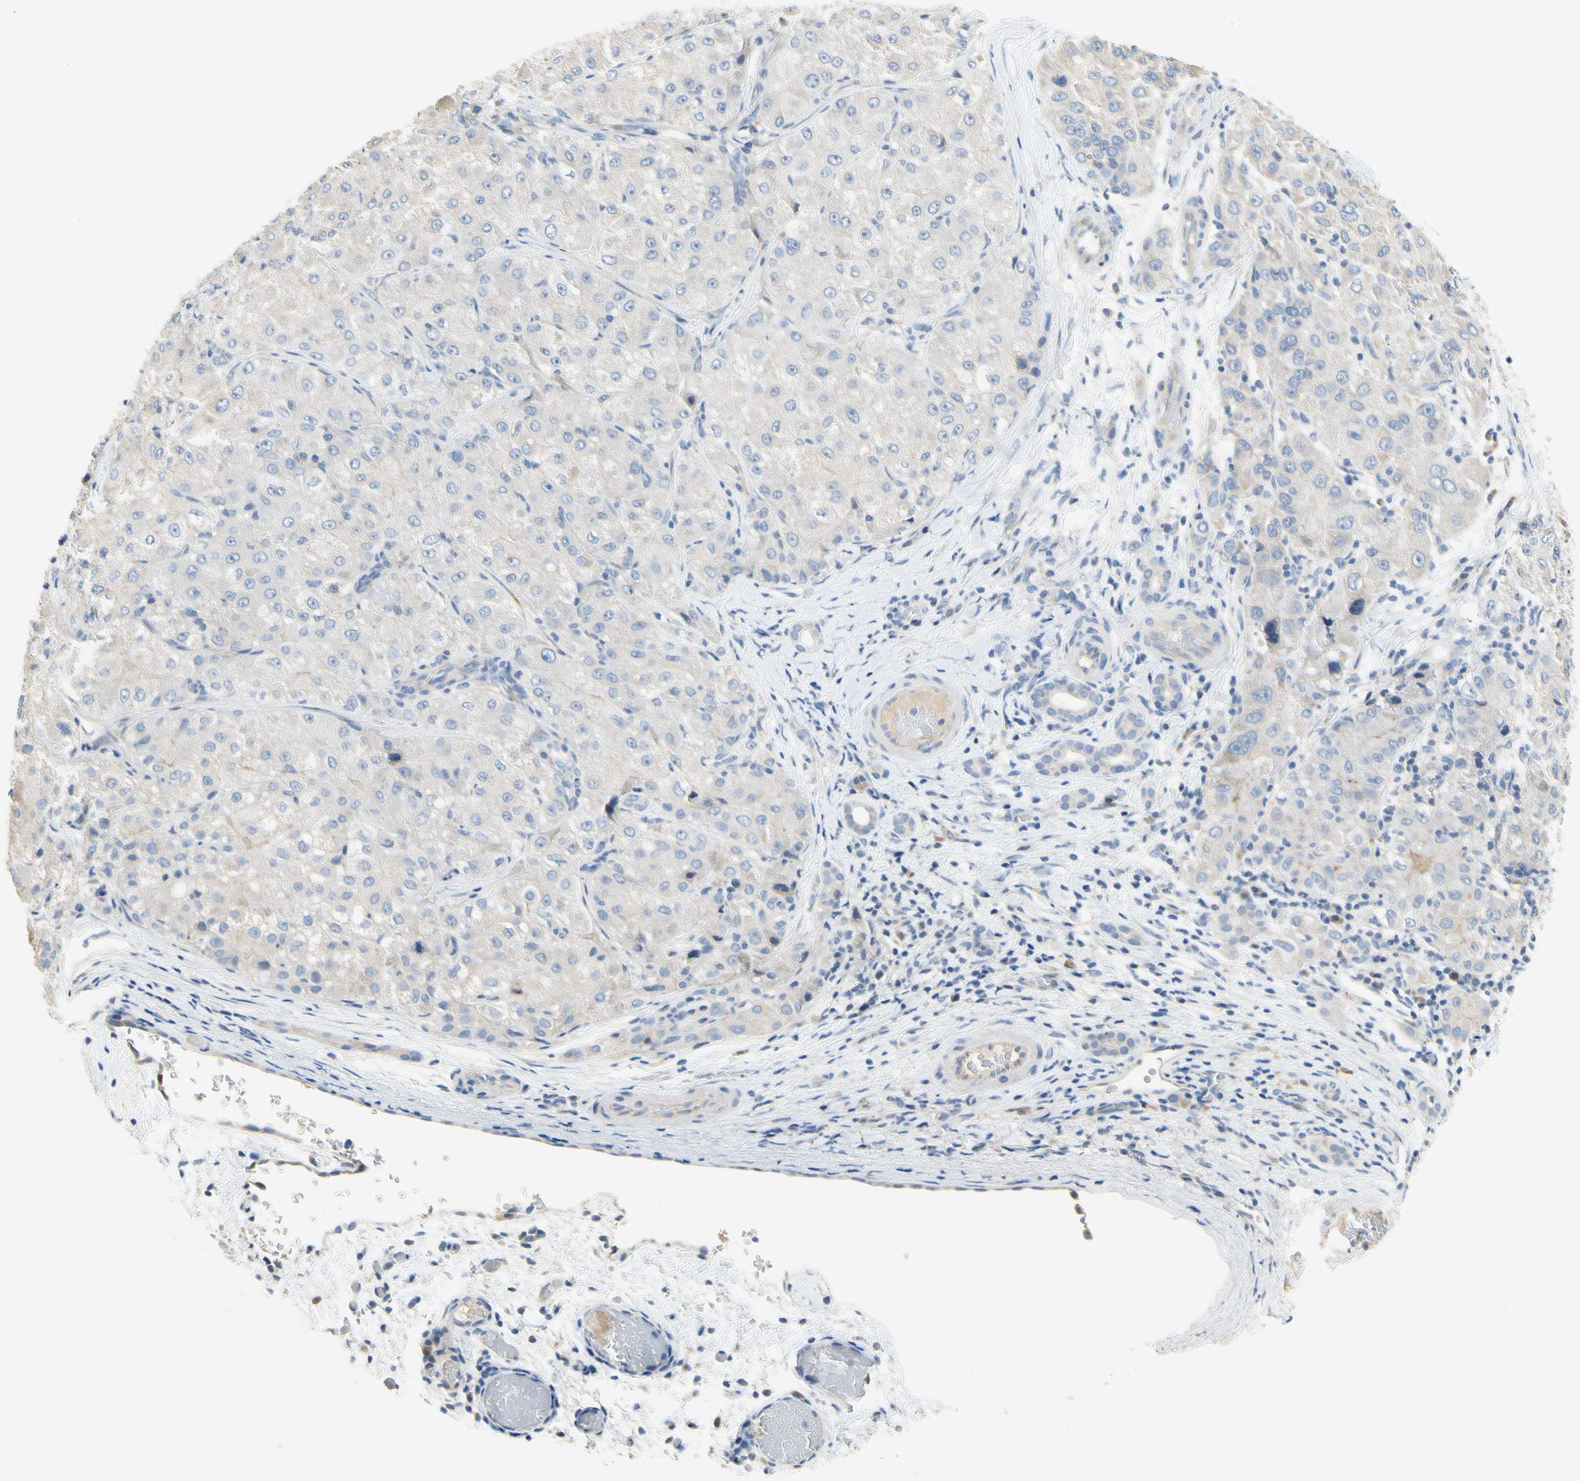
{"staining": {"intensity": "negative", "quantity": "none", "location": "none"}, "tissue": "liver cancer", "cell_type": "Tumor cells", "image_type": "cancer", "snomed": [{"axis": "morphology", "description": "Carcinoma, Hepatocellular, NOS"}, {"axis": "topography", "description": "Liver"}], "caption": "IHC micrograph of neoplastic tissue: human liver cancer (hepatocellular carcinoma) stained with DAB exhibits no significant protein expression in tumor cells. The staining was performed using DAB (3,3'-diaminobenzidine) to visualize the protein expression in brown, while the nuclei were stained in blue with hematoxylin (Magnification: 20x).", "gene": "CCM2L", "patient": {"sex": "male", "age": 80}}